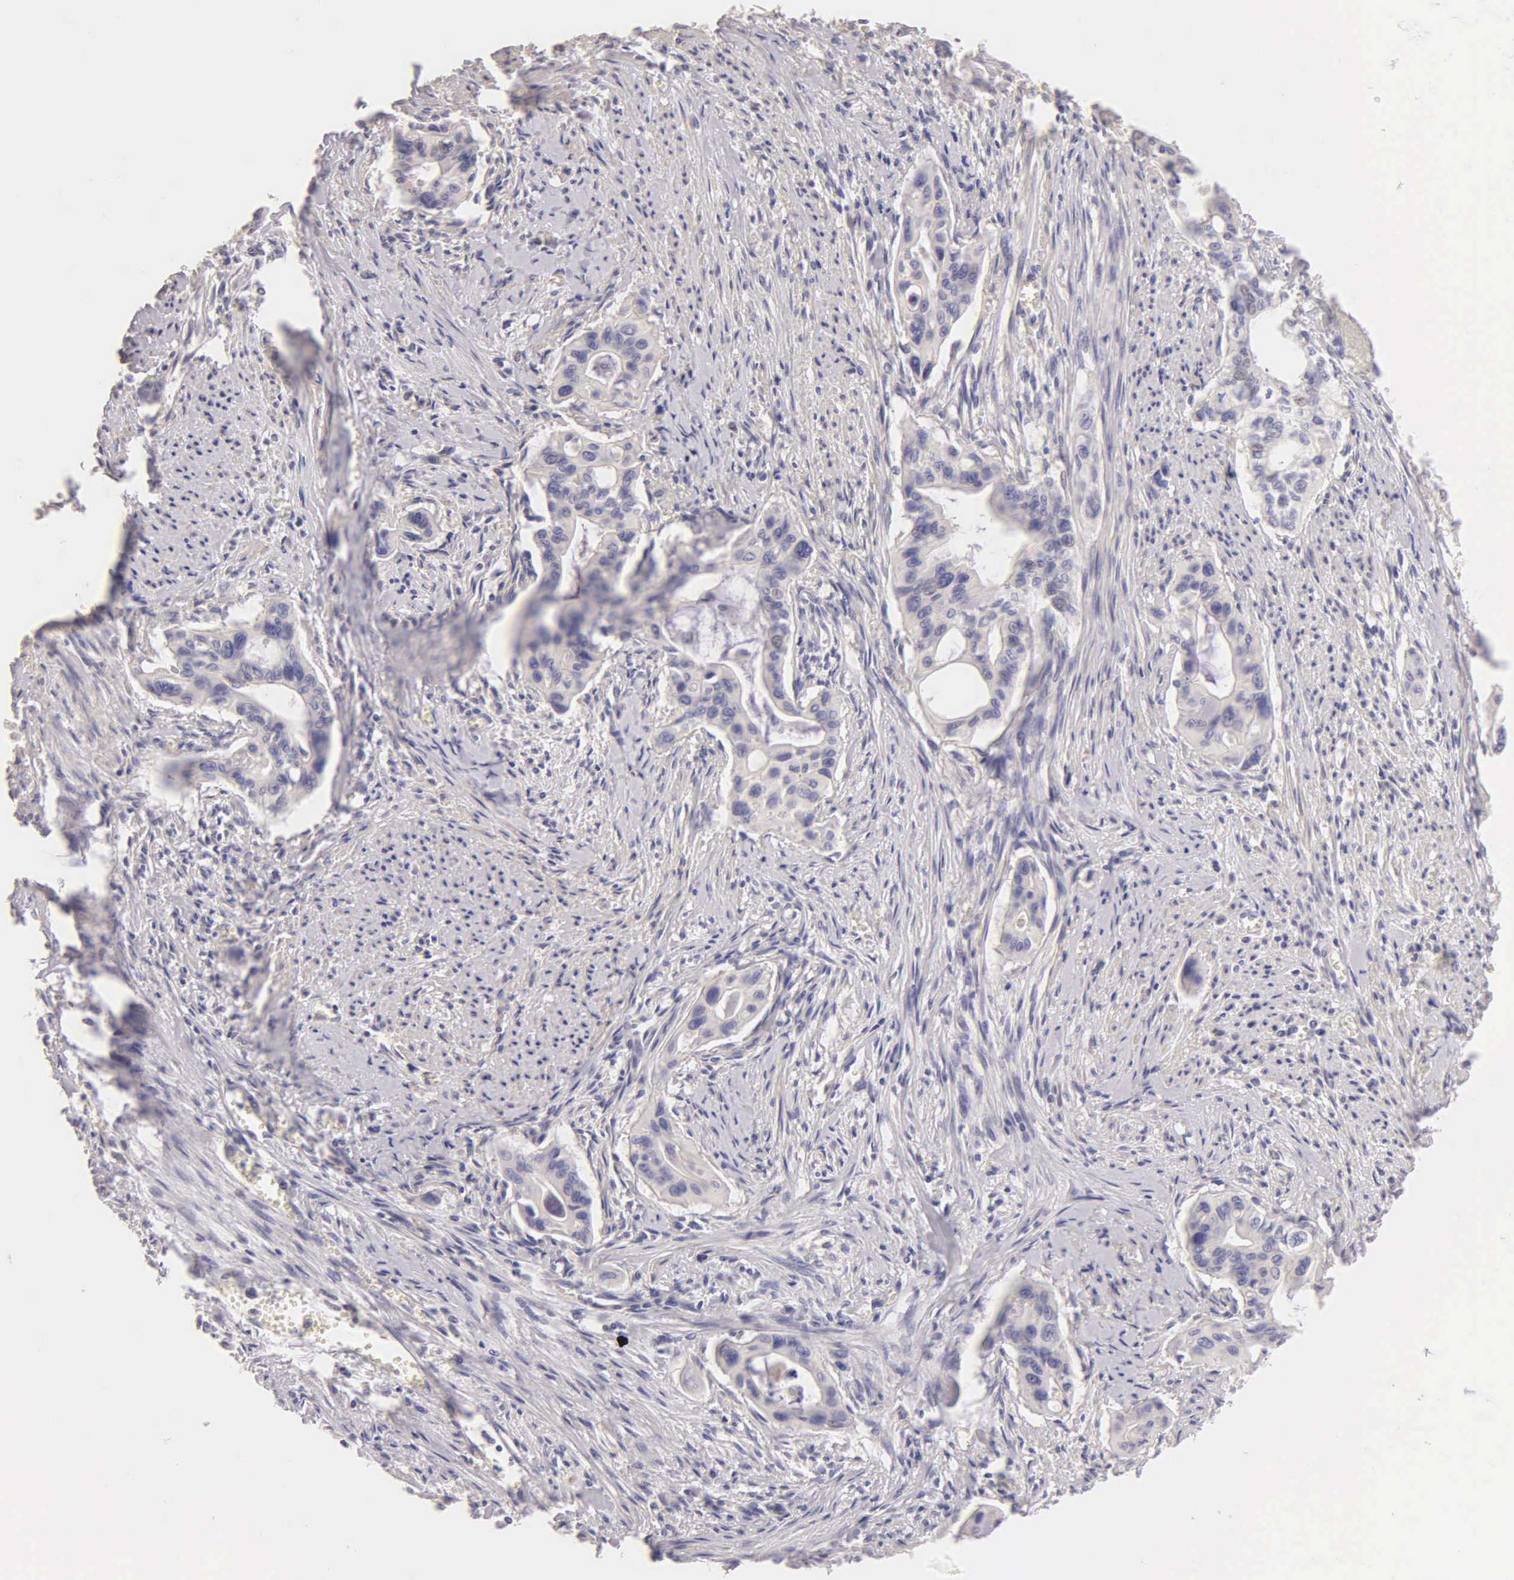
{"staining": {"intensity": "negative", "quantity": "none", "location": "none"}, "tissue": "pancreatic cancer", "cell_type": "Tumor cells", "image_type": "cancer", "snomed": [{"axis": "morphology", "description": "Adenocarcinoma, NOS"}, {"axis": "topography", "description": "Pancreas"}], "caption": "Photomicrograph shows no significant protein expression in tumor cells of pancreatic adenocarcinoma.", "gene": "ESR1", "patient": {"sex": "male", "age": 77}}